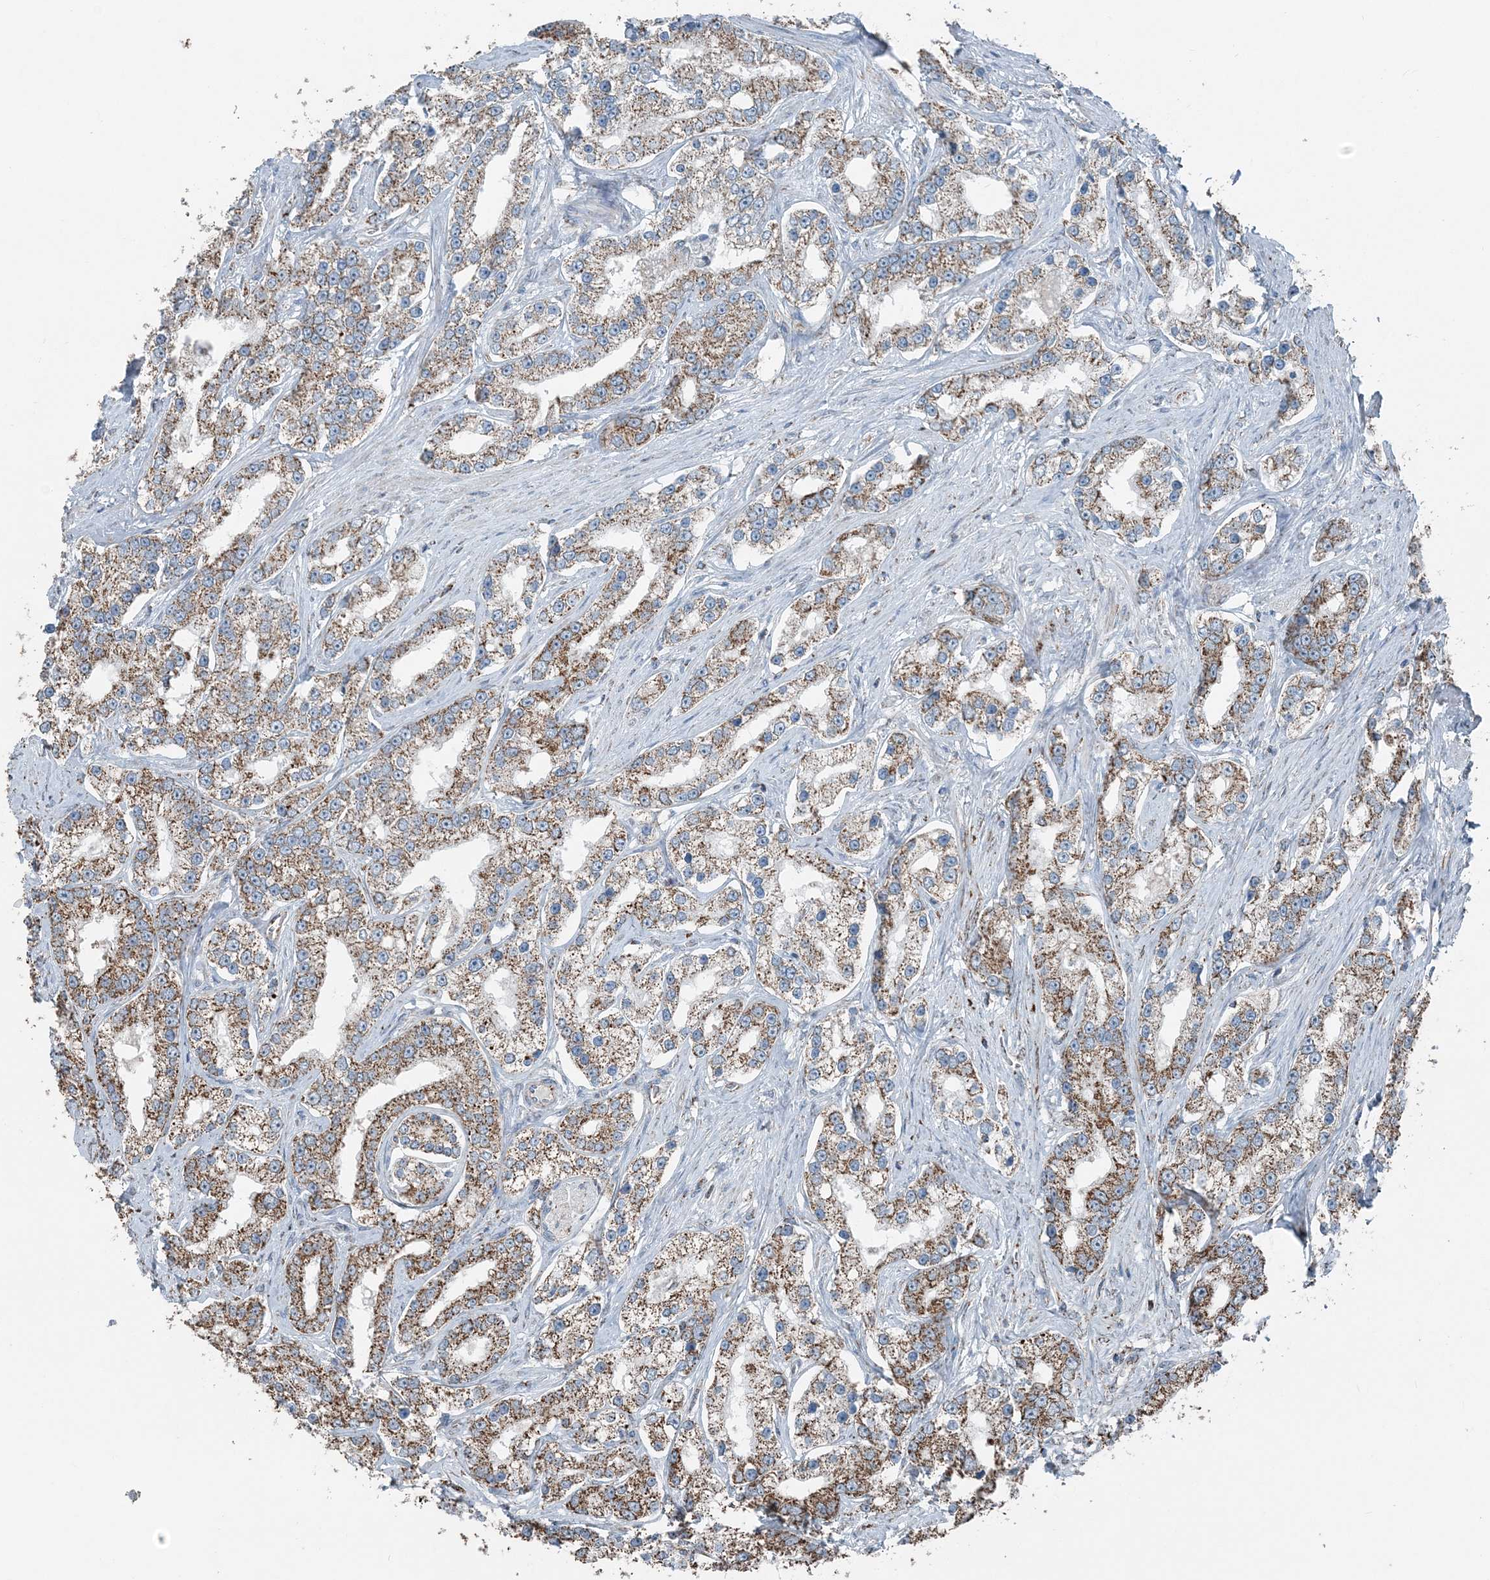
{"staining": {"intensity": "moderate", "quantity": ">75%", "location": "cytoplasmic/membranous"}, "tissue": "prostate cancer", "cell_type": "Tumor cells", "image_type": "cancer", "snomed": [{"axis": "morphology", "description": "Normal tissue, NOS"}, {"axis": "morphology", "description": "Adenocarcinoma, High grade"}, {"axis": "topography", "description": "Prostate"}], "caption": "Prostate cancer (adenocarcinoma (high-grade)) stained with immunohistochemistry (IHC) demonstrates moderate cytoplasmic/membranous staining in about >75% of tumor cells.", "gene": "SUCLG1", "patient": {"sex": "male", "age": 83}}